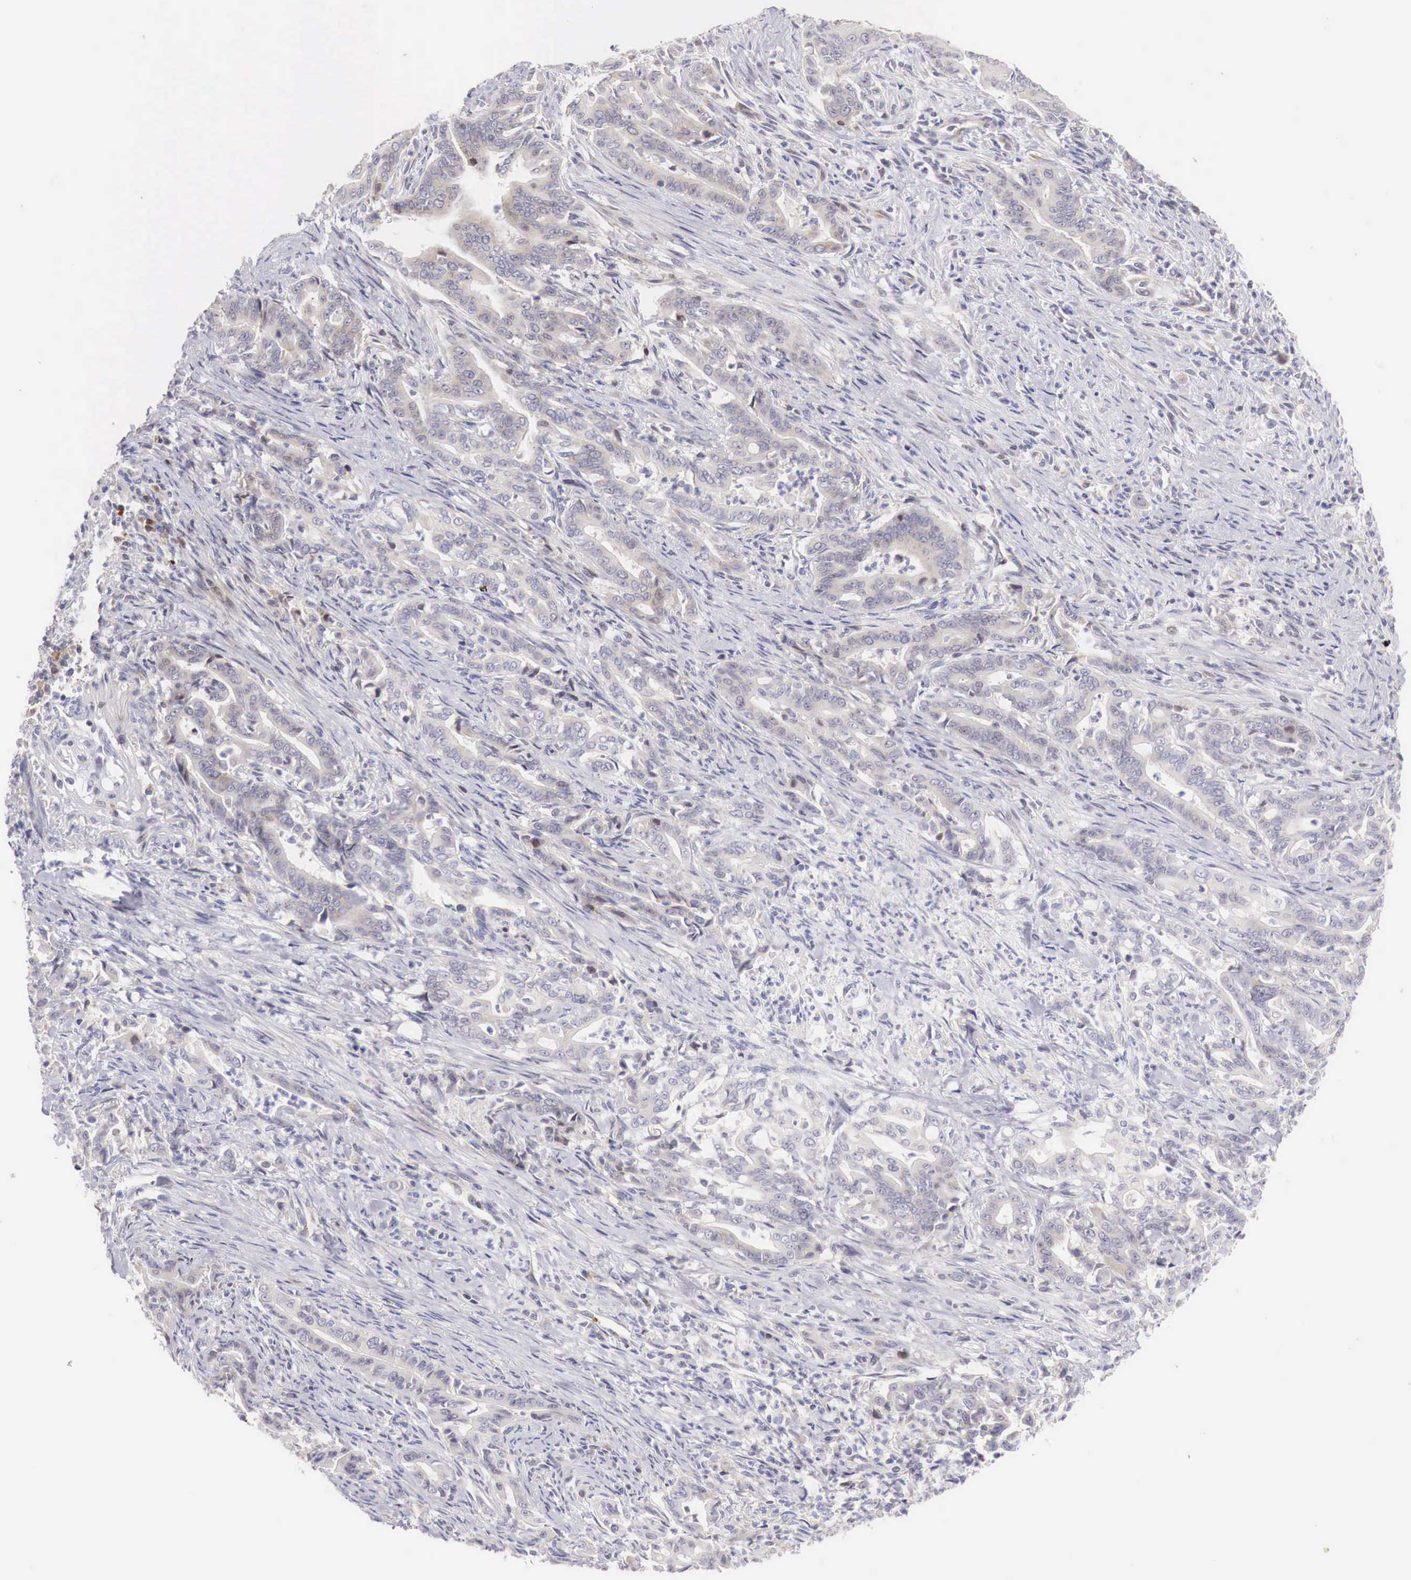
{"staining": {"intensity": "negative", "quantity": "none", "location": "none"}, "tissue": "stomach cancer", "cell_type": "Tumor cells", "image_type": "cancer", "snomed": [{"axis": "morphology", "description": "Adenocarcinoma, NOS"}, {"axis": "topography", "description": "Stomach"}], "caption": "Stomach cancer (adenocarcinoma) was stained to show a protein in brown. There is no significant positivity in tumor cells.", "gene": "CLCN5", "patient": {"sex": "female", "age": 76}}